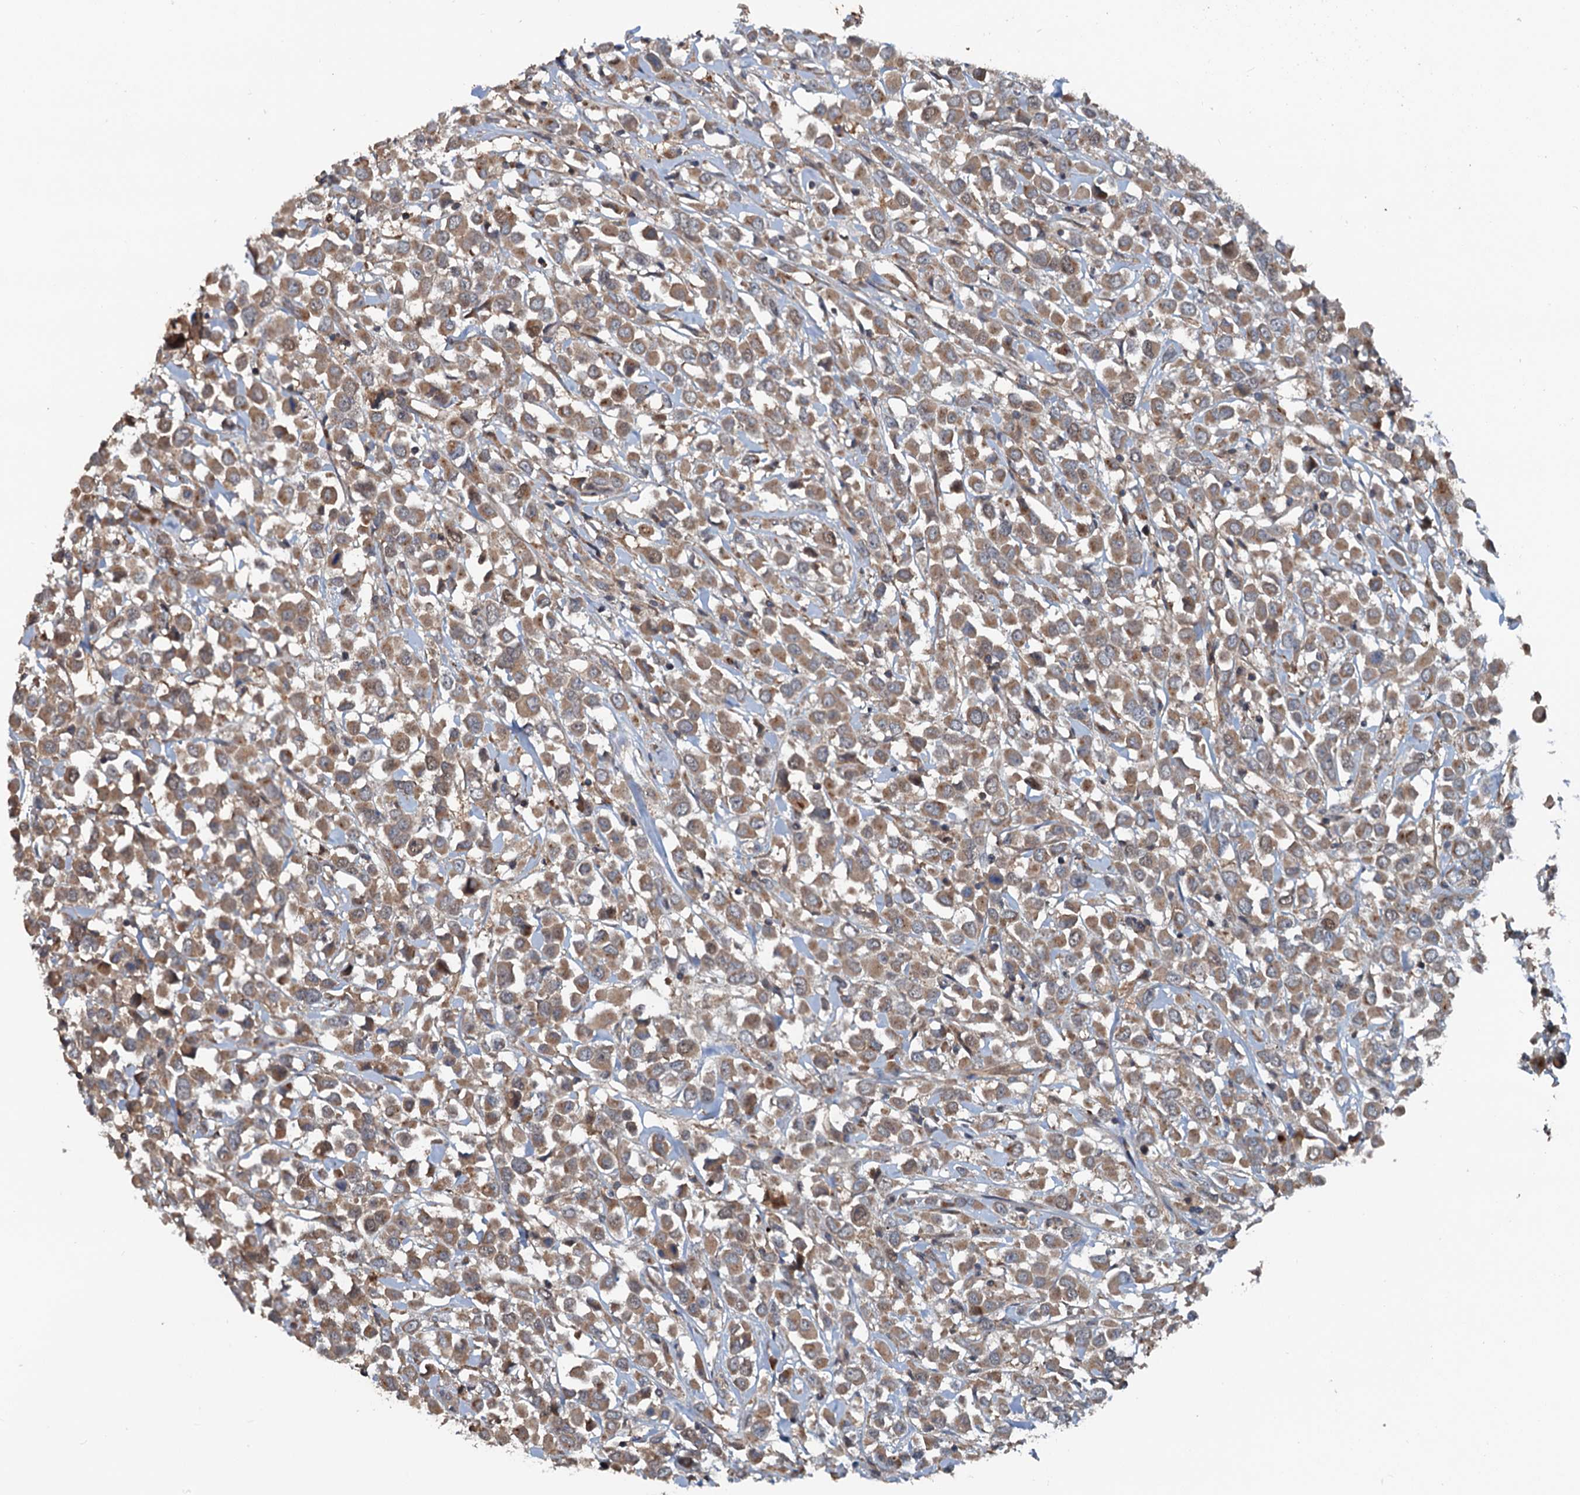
{"staining": {"intensity": "moderate", "quantity": ">75%", "location": "cytoplasmic/membranous"}, "tissue": "breast cancer", "cell_type": "Tumor cells", "image_type": "cancer", "snomed": [{"axis": "morphology", "description": "Duct carcinoma"}, {"axis": "topography", "description": "Breast"}], "caption": "Brown immunohistochemical staining in human breast cancer (invasive ductal carcinoma) displays moderate cytoplasmic/membranous staining in approximately >75% of tumor cells.", "gene": "TEDC1", "patient": {"sex": "female", "age": 61}}